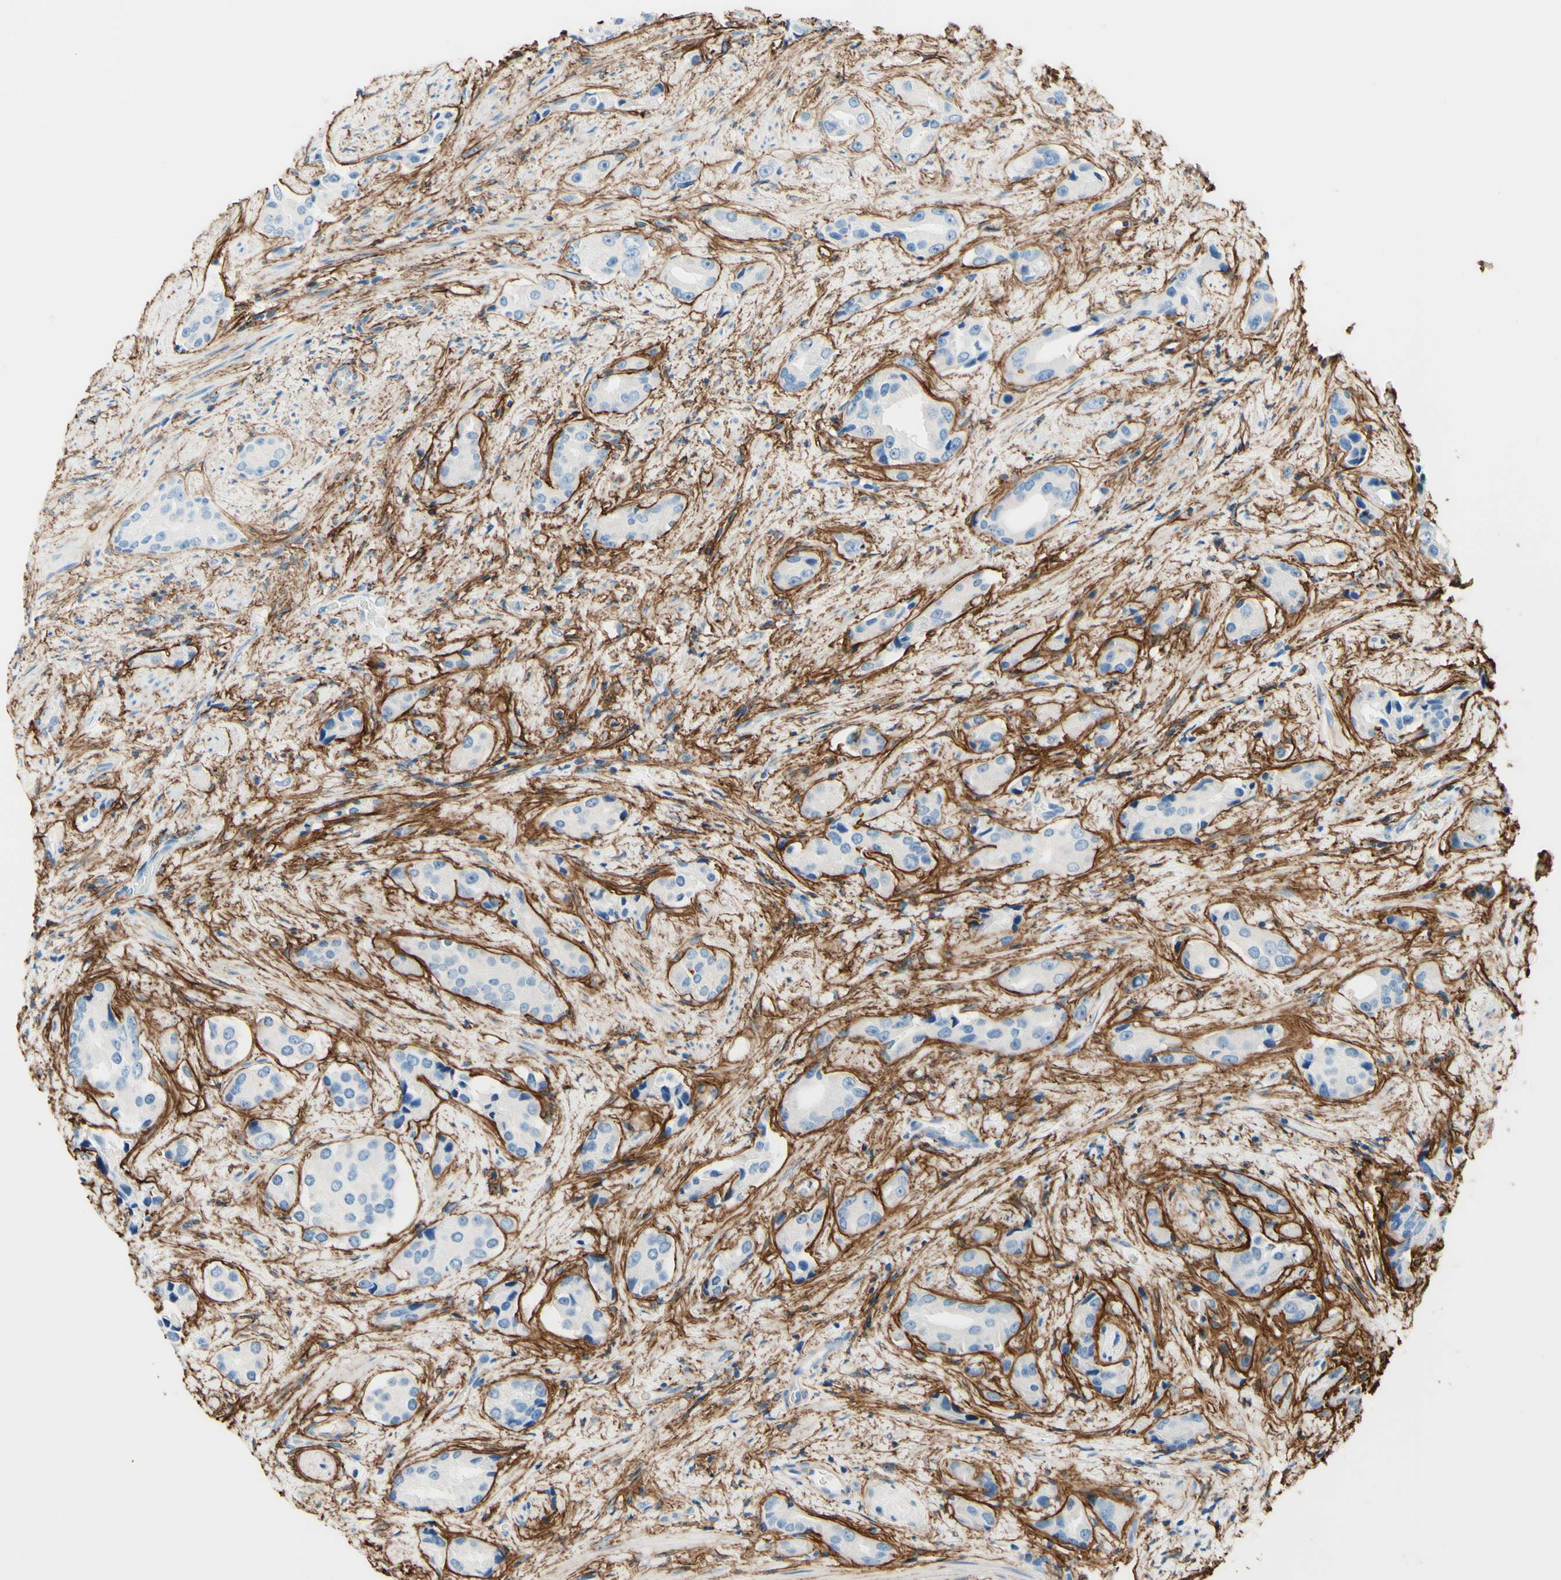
{"staining": {"intensity": "negative", "quantity": "none", "location": "none"}, "tissue": "prostate cancer", "cell_type": "Tumor cells", "image_type": "cancer", "snomed": [{"axis": "morphology", "description": "Adenocarcinoma, High grade"}, {"axis": "topography", "description": "Prostate"}], "caption": "Histopathology image shows no significant protein staining in tumor cells of prostate cancer (adenocarcinoma (high-grade)). (Immunohistochemistry, brightfield microscopy, high magnification).", "gene": "MFAP5", "patient": {"sex": "male", "age": 71}}